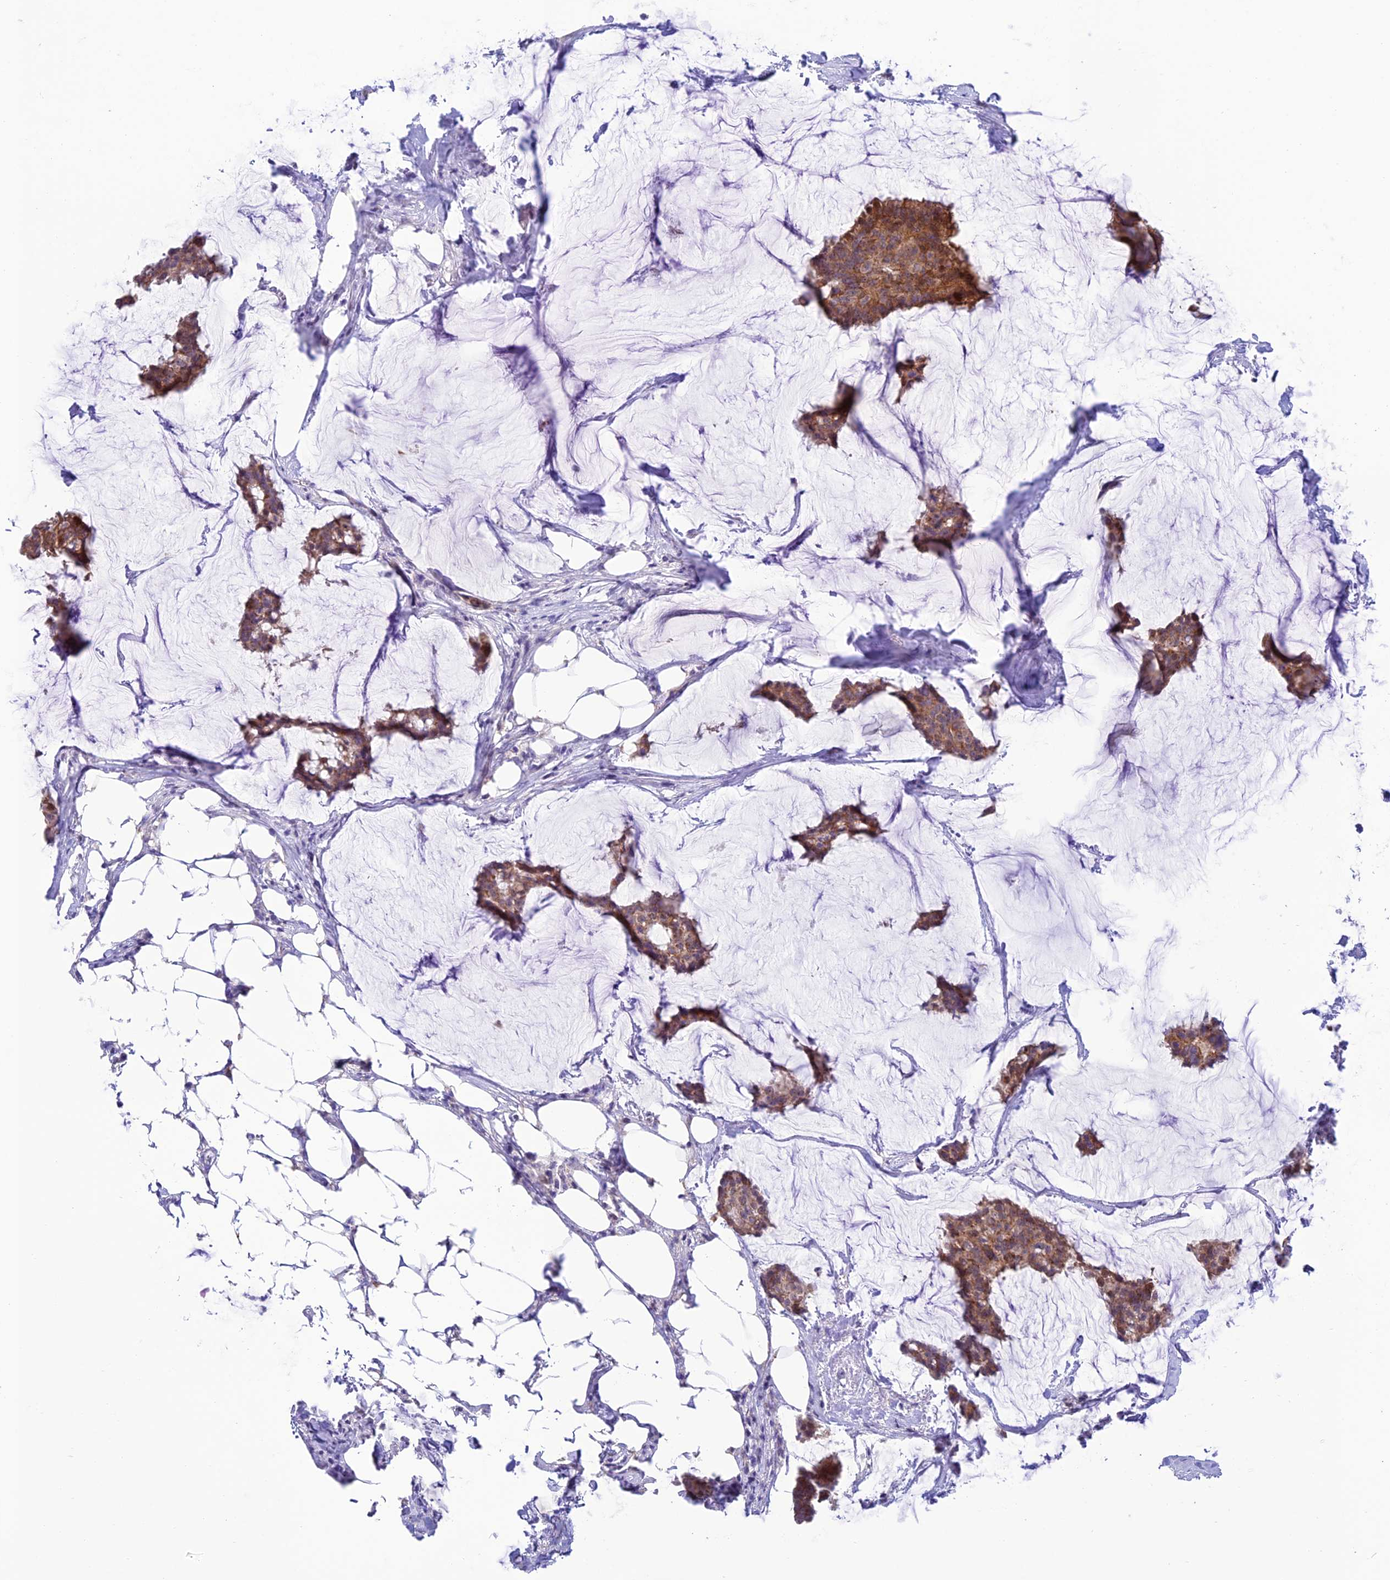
{"staining": {"intensity": "moderate", "quantity": ">75%", "location": "cytoplasmic/membranous"}, "tissue": "breast cancer", "cell_type": "Tumor cells", "image_type": "cancer", "snomed": [{"axis": "morphology", "description": "Duct carcinoma"}, {"axis": "topography", "description": "Breast"}], "caption": "A photomicrograph of breast cancer (infiltrating ductal carcinoma) stained for a protein reveals moderate cytoplasmic/membranous brown staining in tumor cells.", "gene": "SLC10A1", "patient": {"sex": "female", "age": 93}}